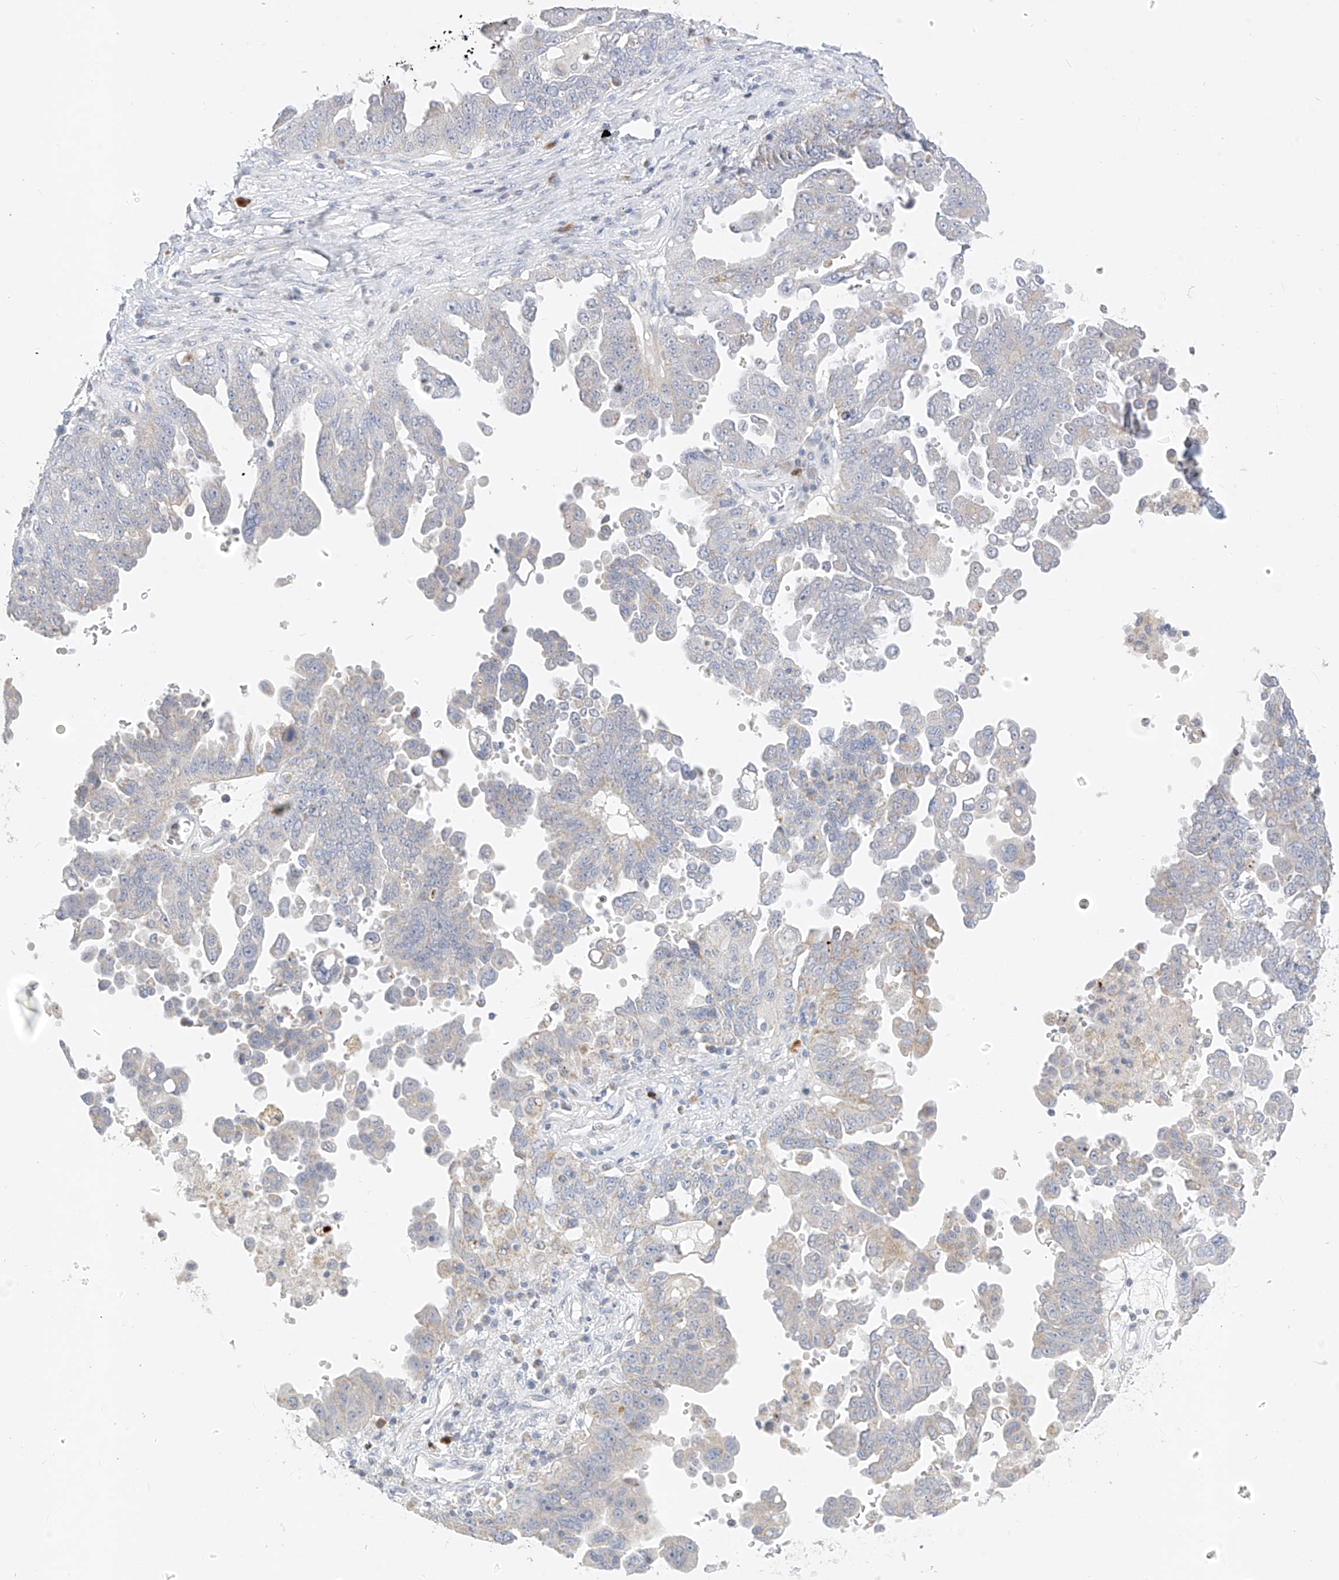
{"staining": {"intensity": "weak", "quantity": "<25%", "location": "cytoplasmic/membranous"}, "tissue": "ovarian cancer", "cell_type": "Tumor cells", "image_type": "cancer", "snomed": [{"axis": "morphology", "description": "Carcinoma, endometroid"}, {"axis": "topography", "description": "Ovary"}], "caption": "Immunohistochemistry of human ovarian endometroid carcinoma shows no expression in tumor cells.", "gene": "ZNF404", "patient": {"sex": "female", "age": 62}}